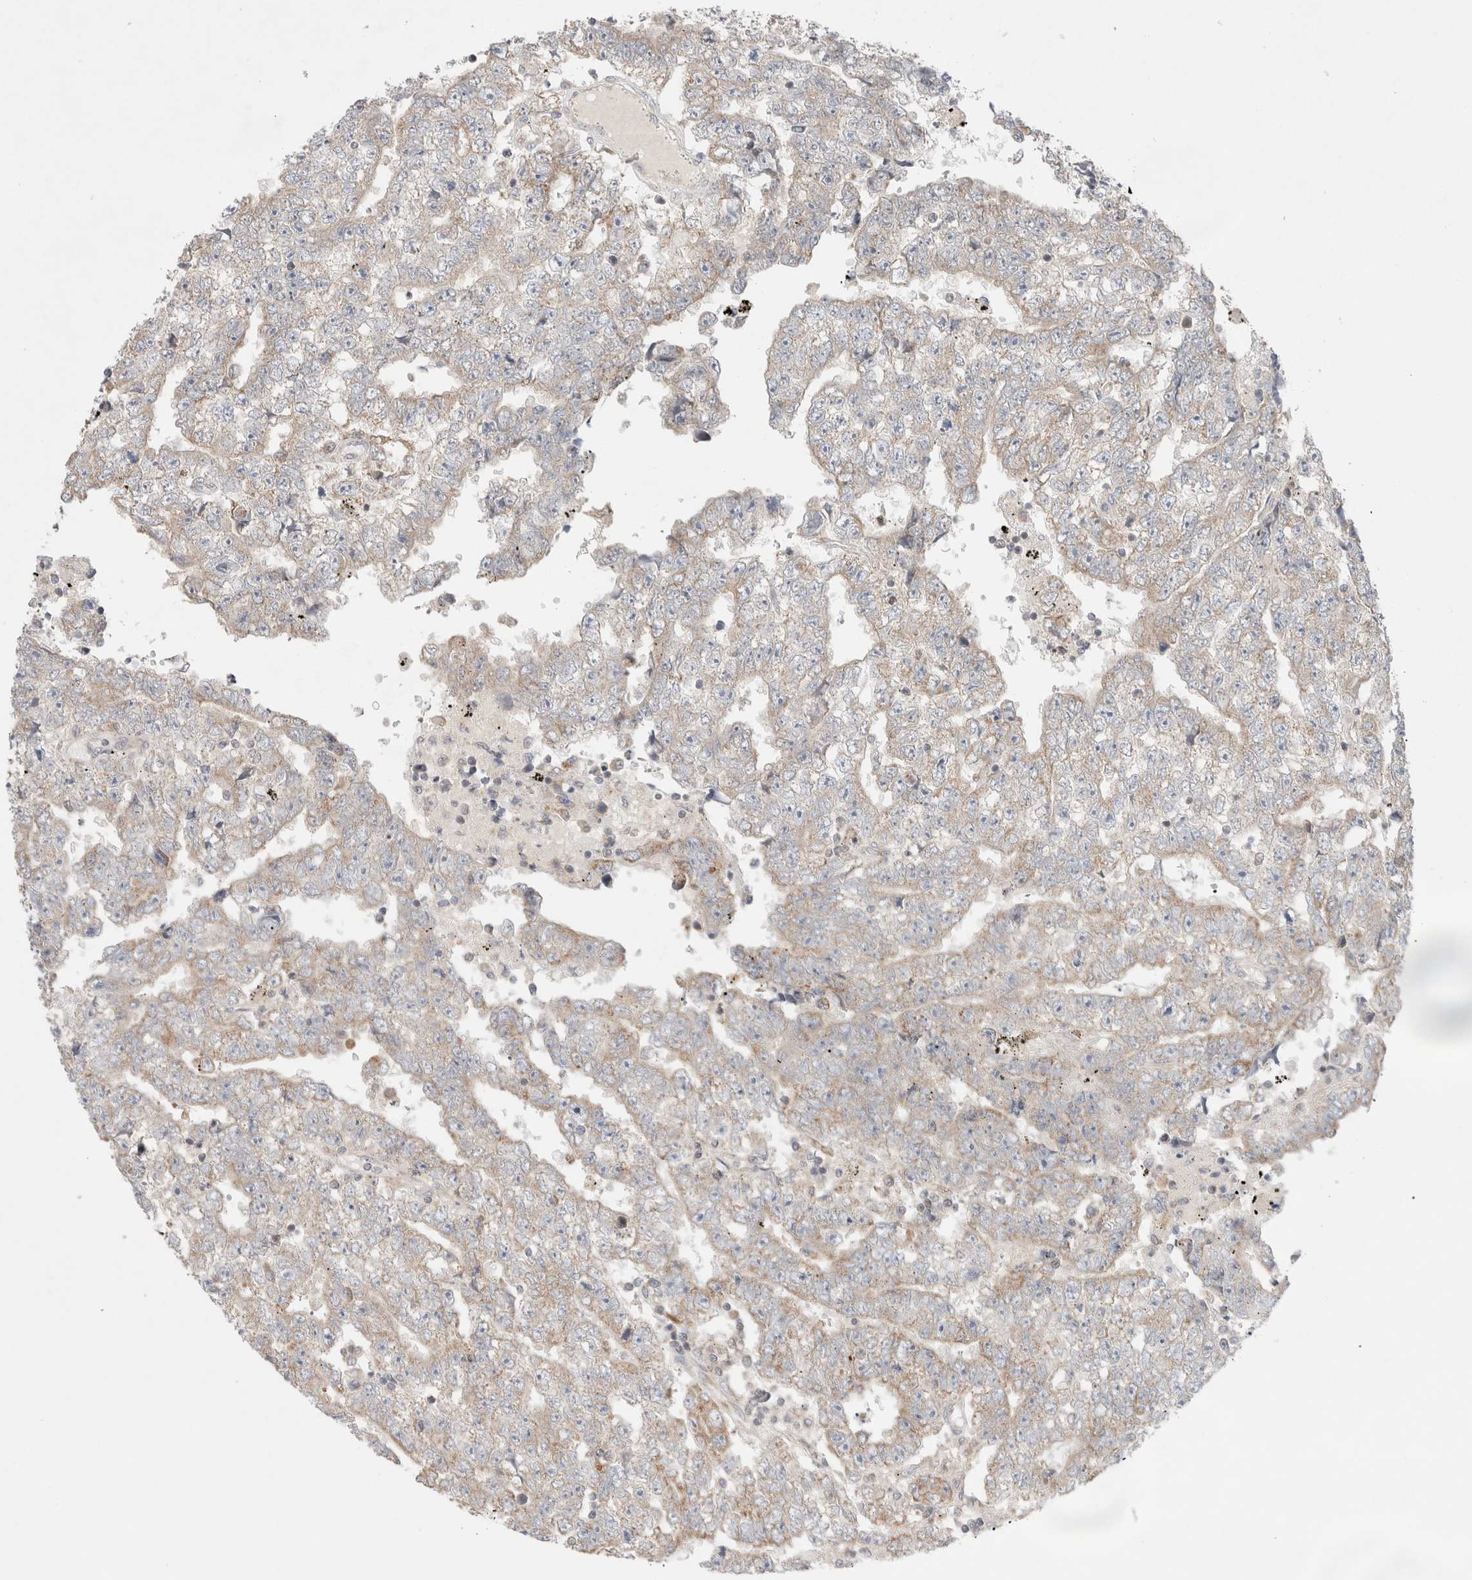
{"staining": {"intensity": "weak", "quantity": "<25%", "location": "cytoplasmic/membranous"}, "tissue": "testis cancer", "cell_type": "Tumor cells", "image_type": "cancer", "snomed": [{"axis": "morphology", "description": "Carcinoma, Embryonal, NOS"}, {"axis": "topography", "description": "Testis"}], "caption": "Tumor cells are negative for brown protein staining in embryonal carcinoma (testis). (Stains: DAB immunohistochemistry (IHC) with hematoxylin counter stain, Microscopy: brightfield microscopy at high magnification).", "gene": "ERI3", "patient": {"sex": "male", "age": 25}}